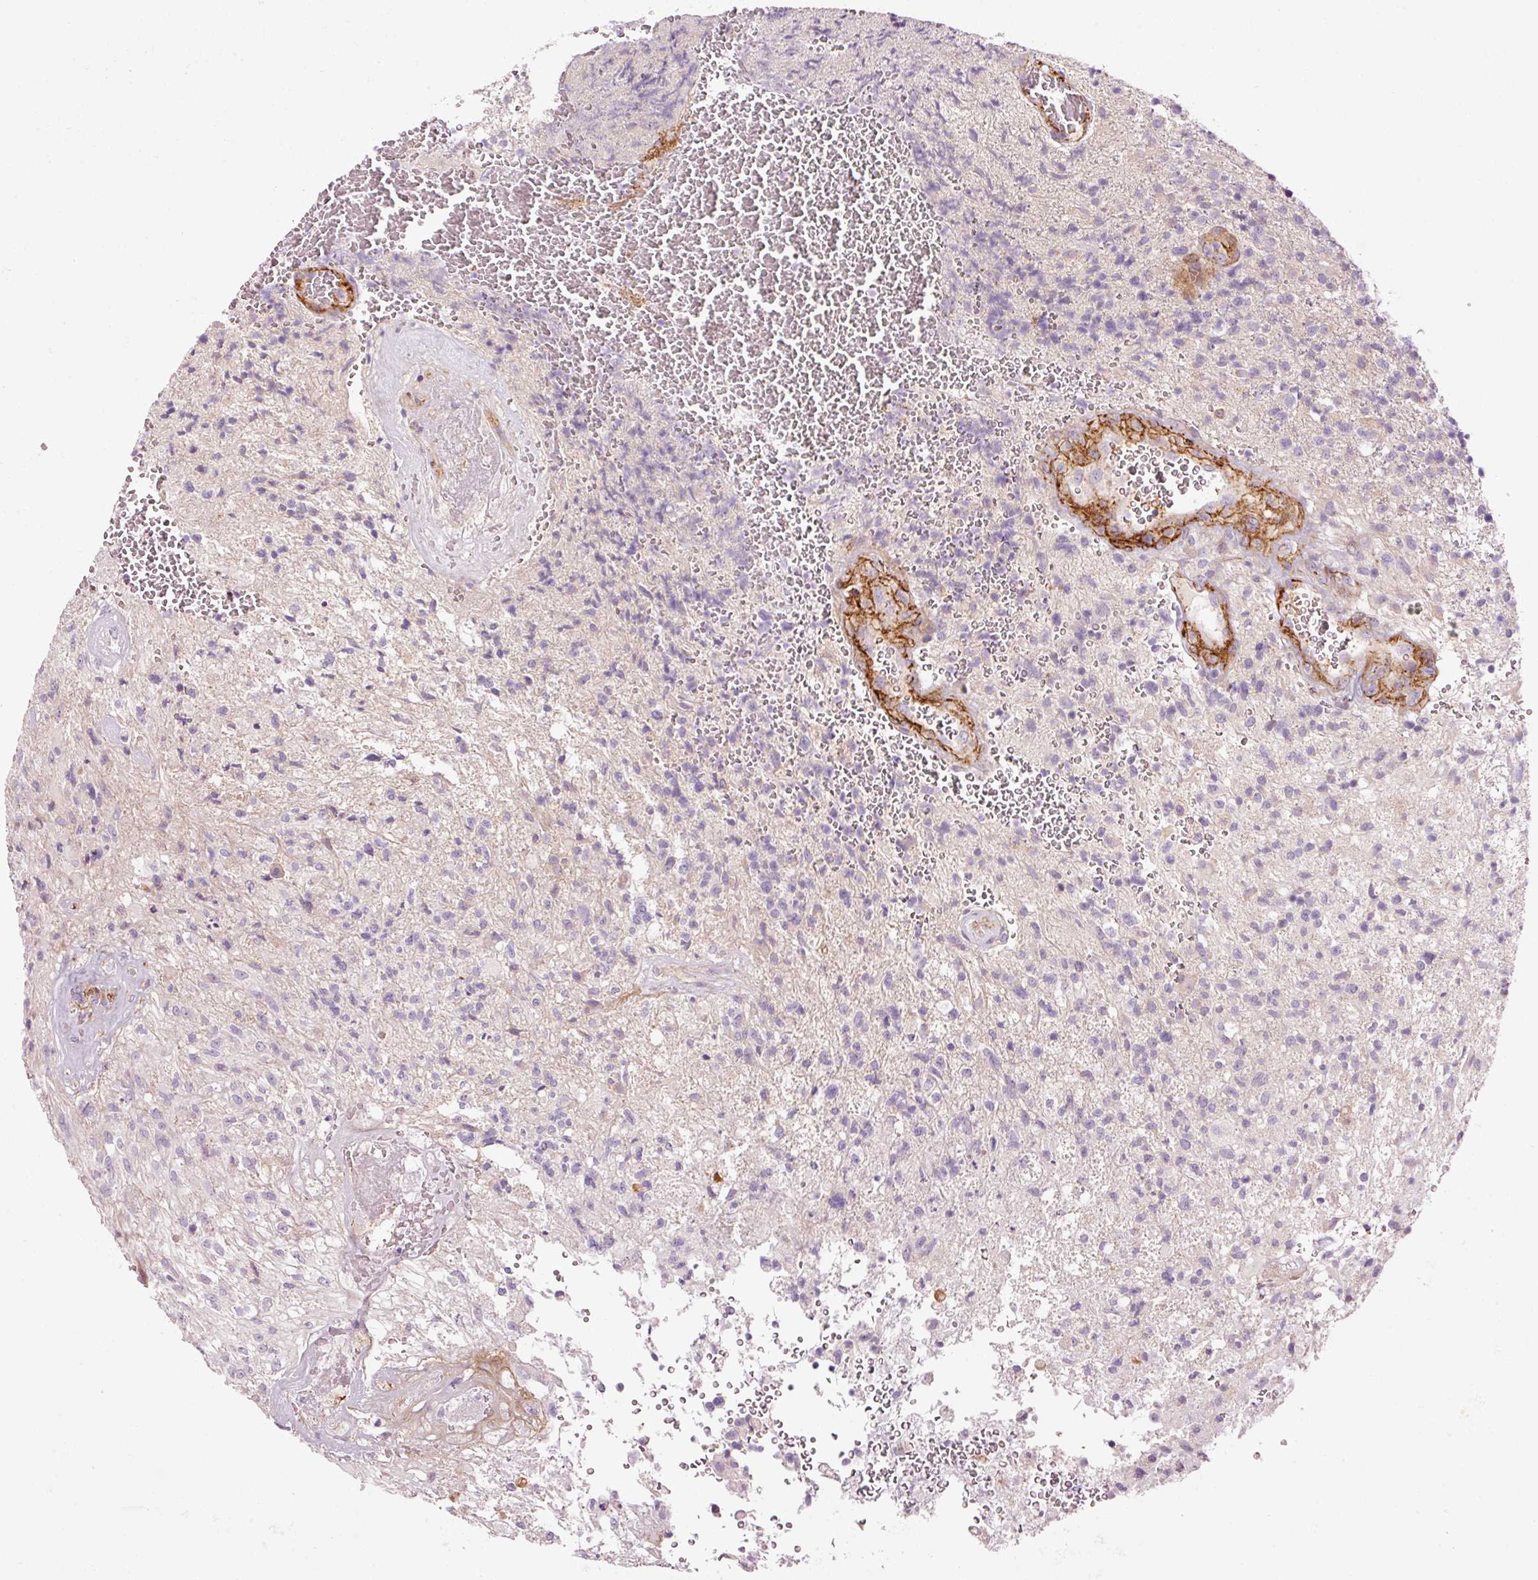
{"staining": {"intensity": "negative", "quantity": "none", "location": "none"}, "tissue": "glioma", "cell_type": "Tumor cells", "image_type": "cancer", "snomed": [{"axis": "morphology", "description": "Glioma, malignant, High grade"}, {"axis": "topography", "description": "Brain"}], "caption": "Histopathology image shows no significant protein expression in tumor cells of malignant high-grade glioma. (DAB immunohistochemistry visualized using brightfield microscopy, high magnification).", "gene": "ANKRD20A1", "patient": {"sex": "male", "age": 56}}